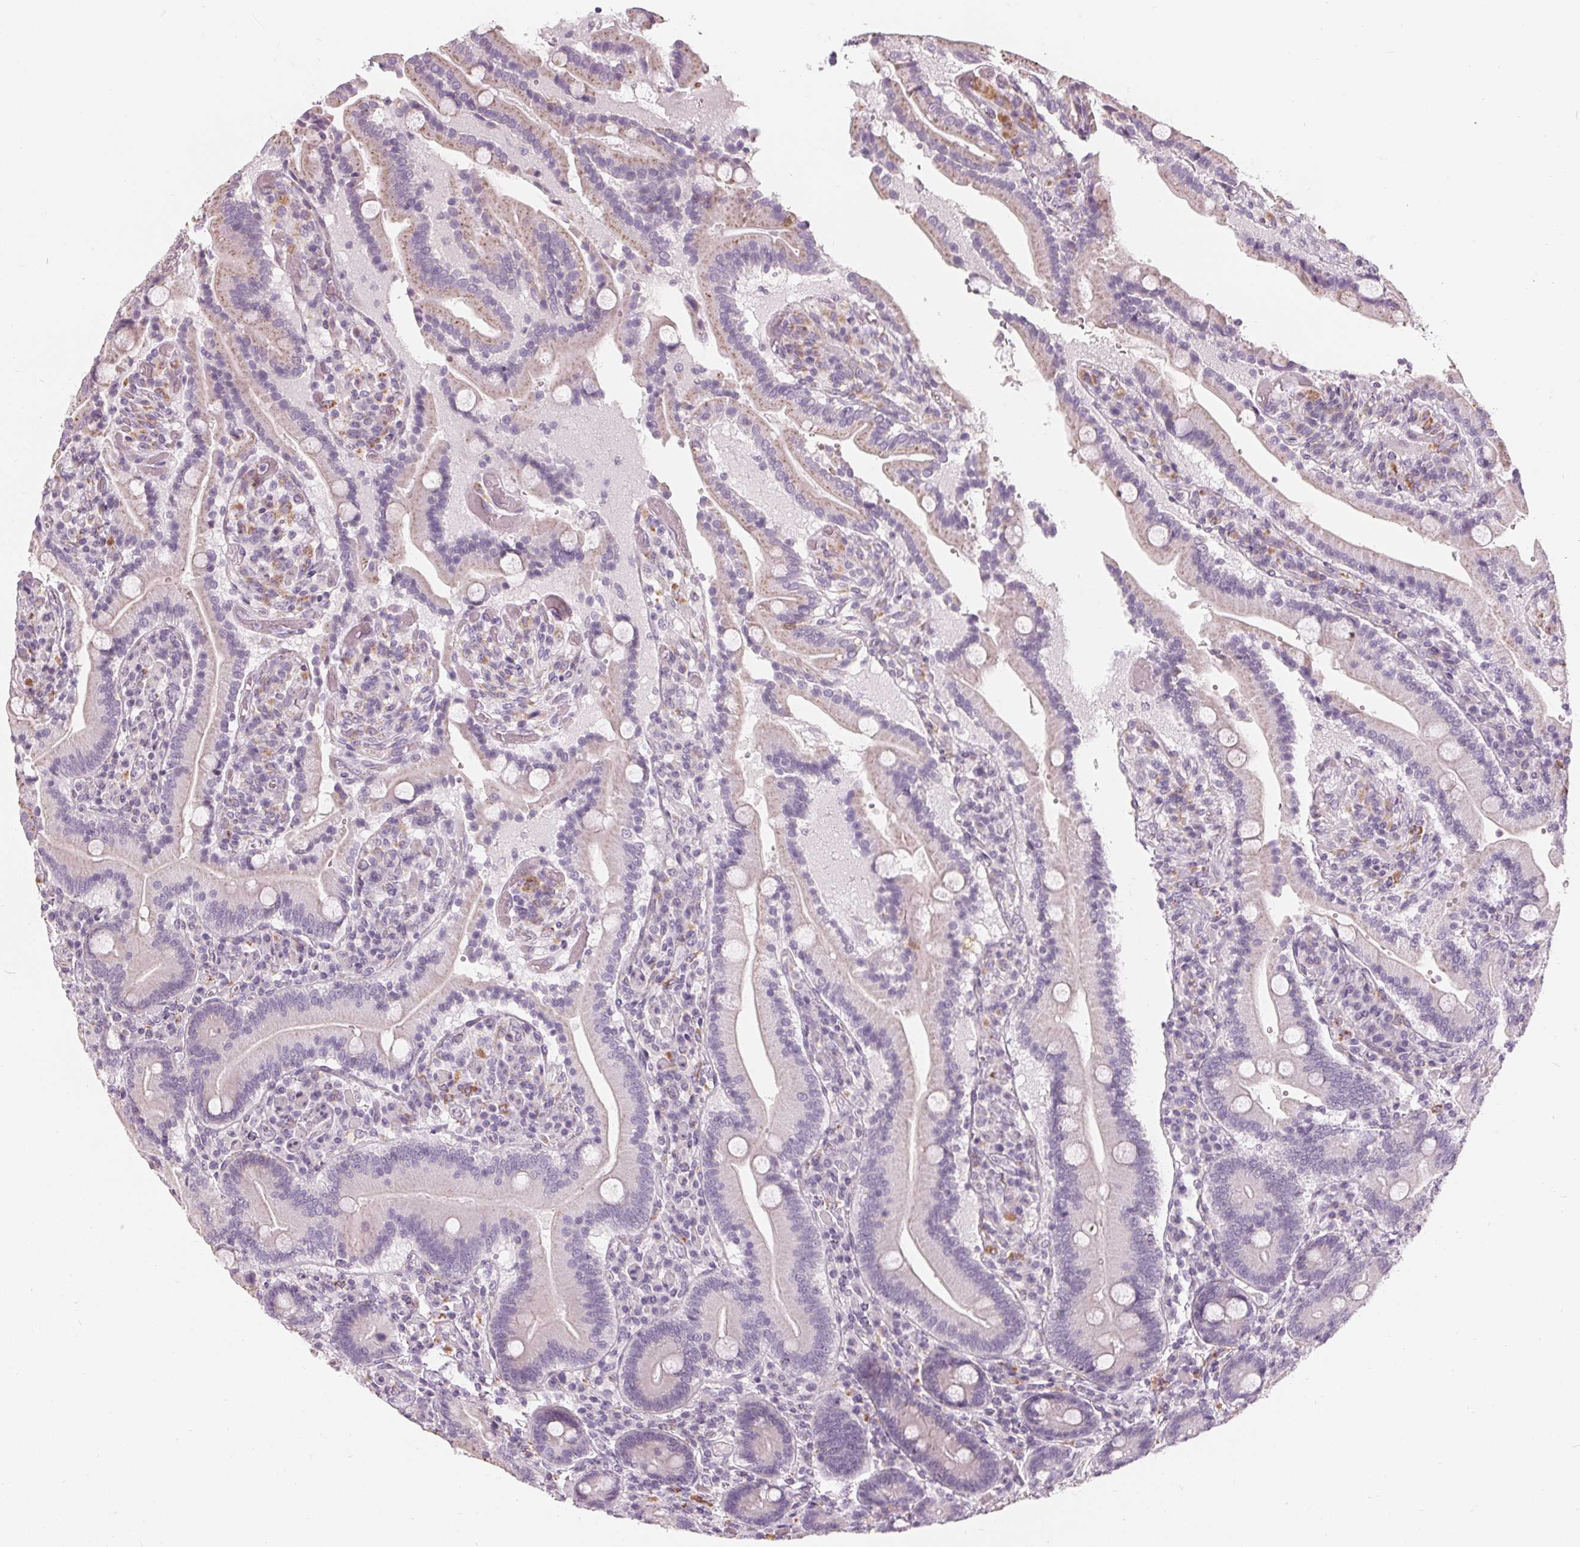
{"staining": {"intensity": "weak", "quantity": "<25%", "location": "cytoplasmic/membranous"}, "tissue": "duodenum", "cell_type": "Glandular cells", "image_type": "normal", "snomed": [{"axis": "morphology", "description": "Normal tissue, NOS"}, {"axis": "topography", "description": "Duodenum"}], "caption": "Immunohistochemical staining of benign duodenum displays no significant staining in glandular cells. The staining was performed using DAB (3,3'-diaminobenzidine) to visualize the protein expression in brown, while the nuclei were stained in blue with hematoxylin (Magnification: 20x).", "gene": "HOPX", "patient": {"sex": "female", "age": 62}}